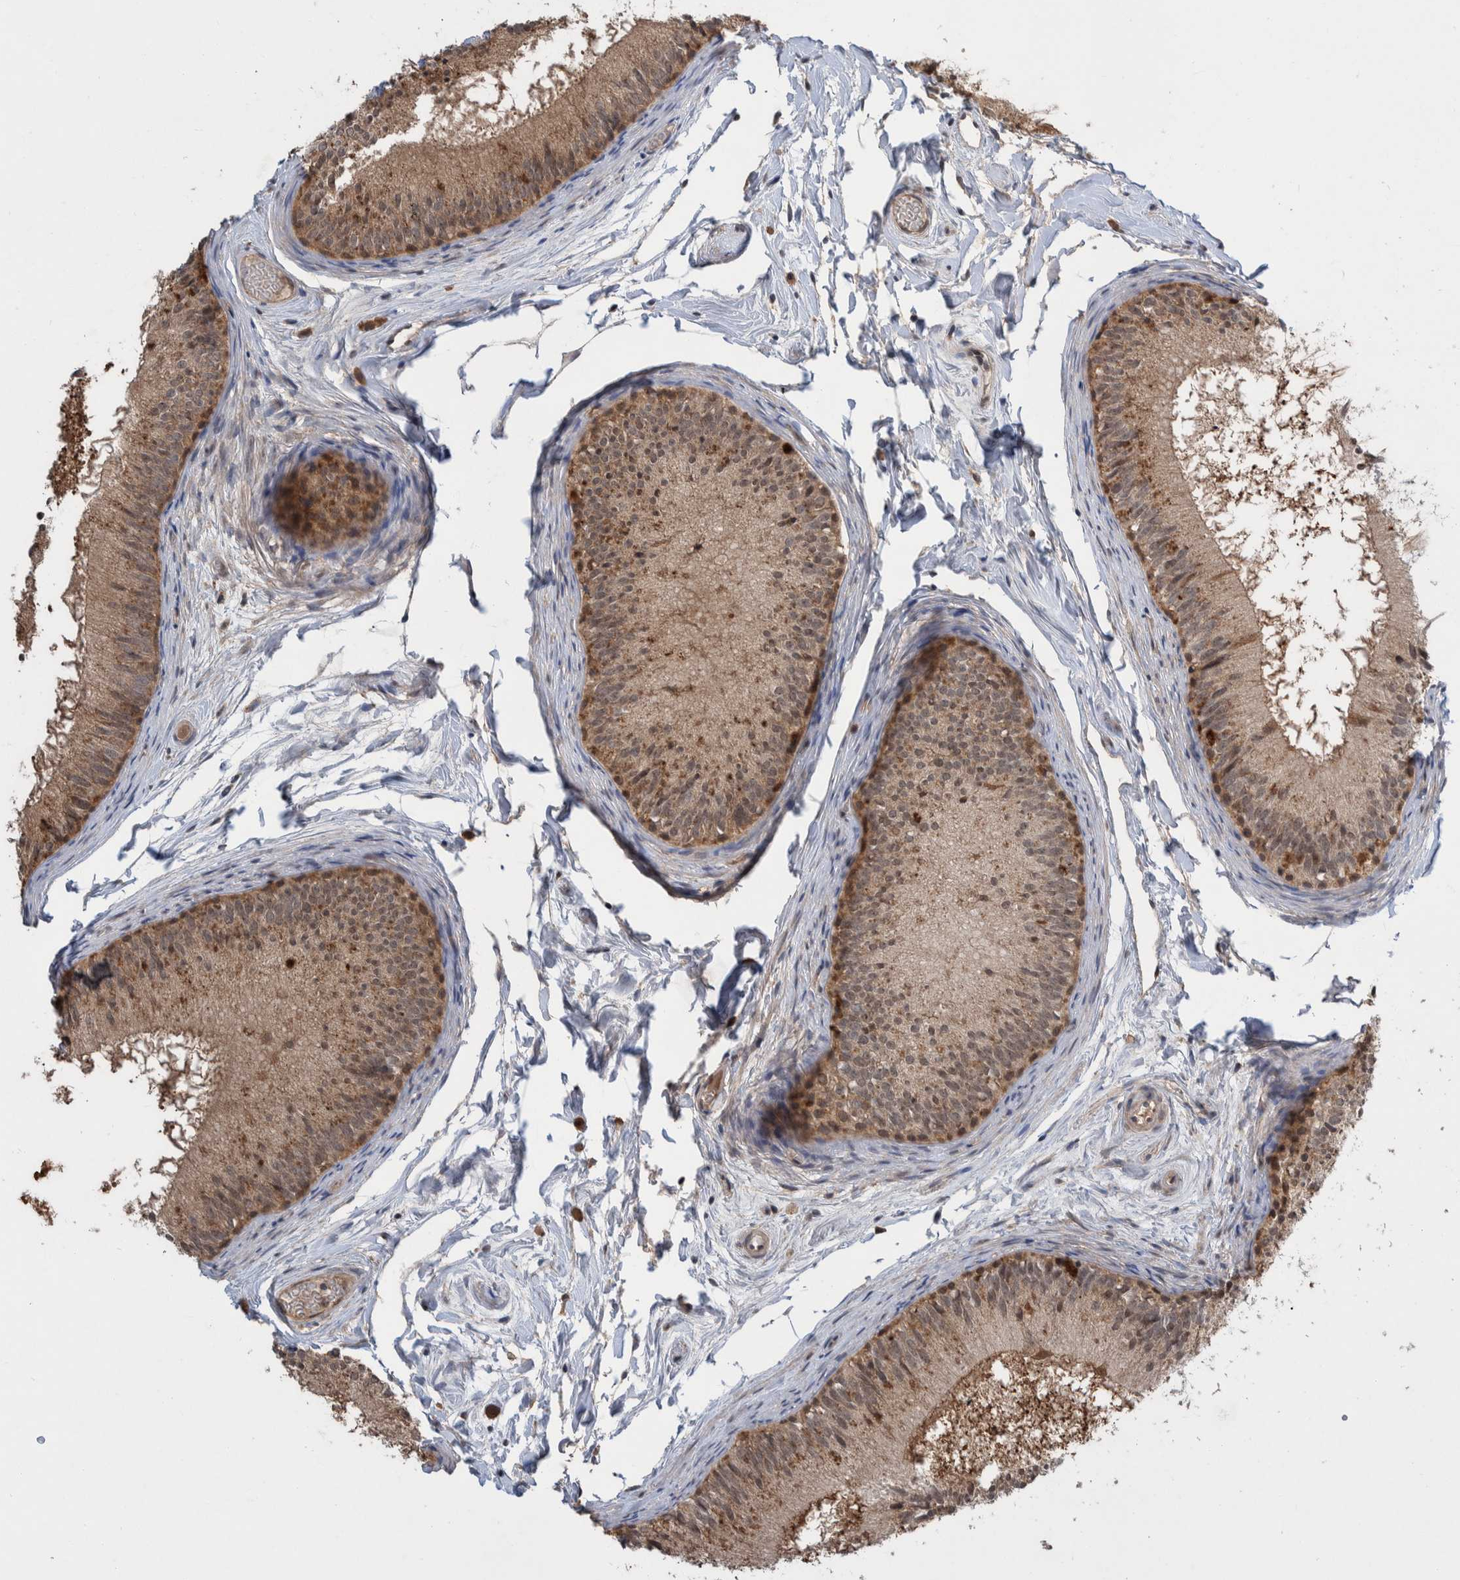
{"staining": {"intensity": "moderate", "quantity": ">75%", "location": "cytoplasmic/membranous"}, "tissue": "epididymis", "cell_type": "Glandular cells", "image_type": "normal", "snomed": [{"axis": "morphology", "description": "Normal tissue, NOS"}, {"axis": "topography", "description": "Epididymis"}], "caption": "About >75% of glandular cells in benign human epididymis exhibit moderate cytoplasmic/membranous protein staining as visualized by brown immunohistochemical staining.", "gene": "PLPBP", "patient": {"sex": "male", "age": 46}}